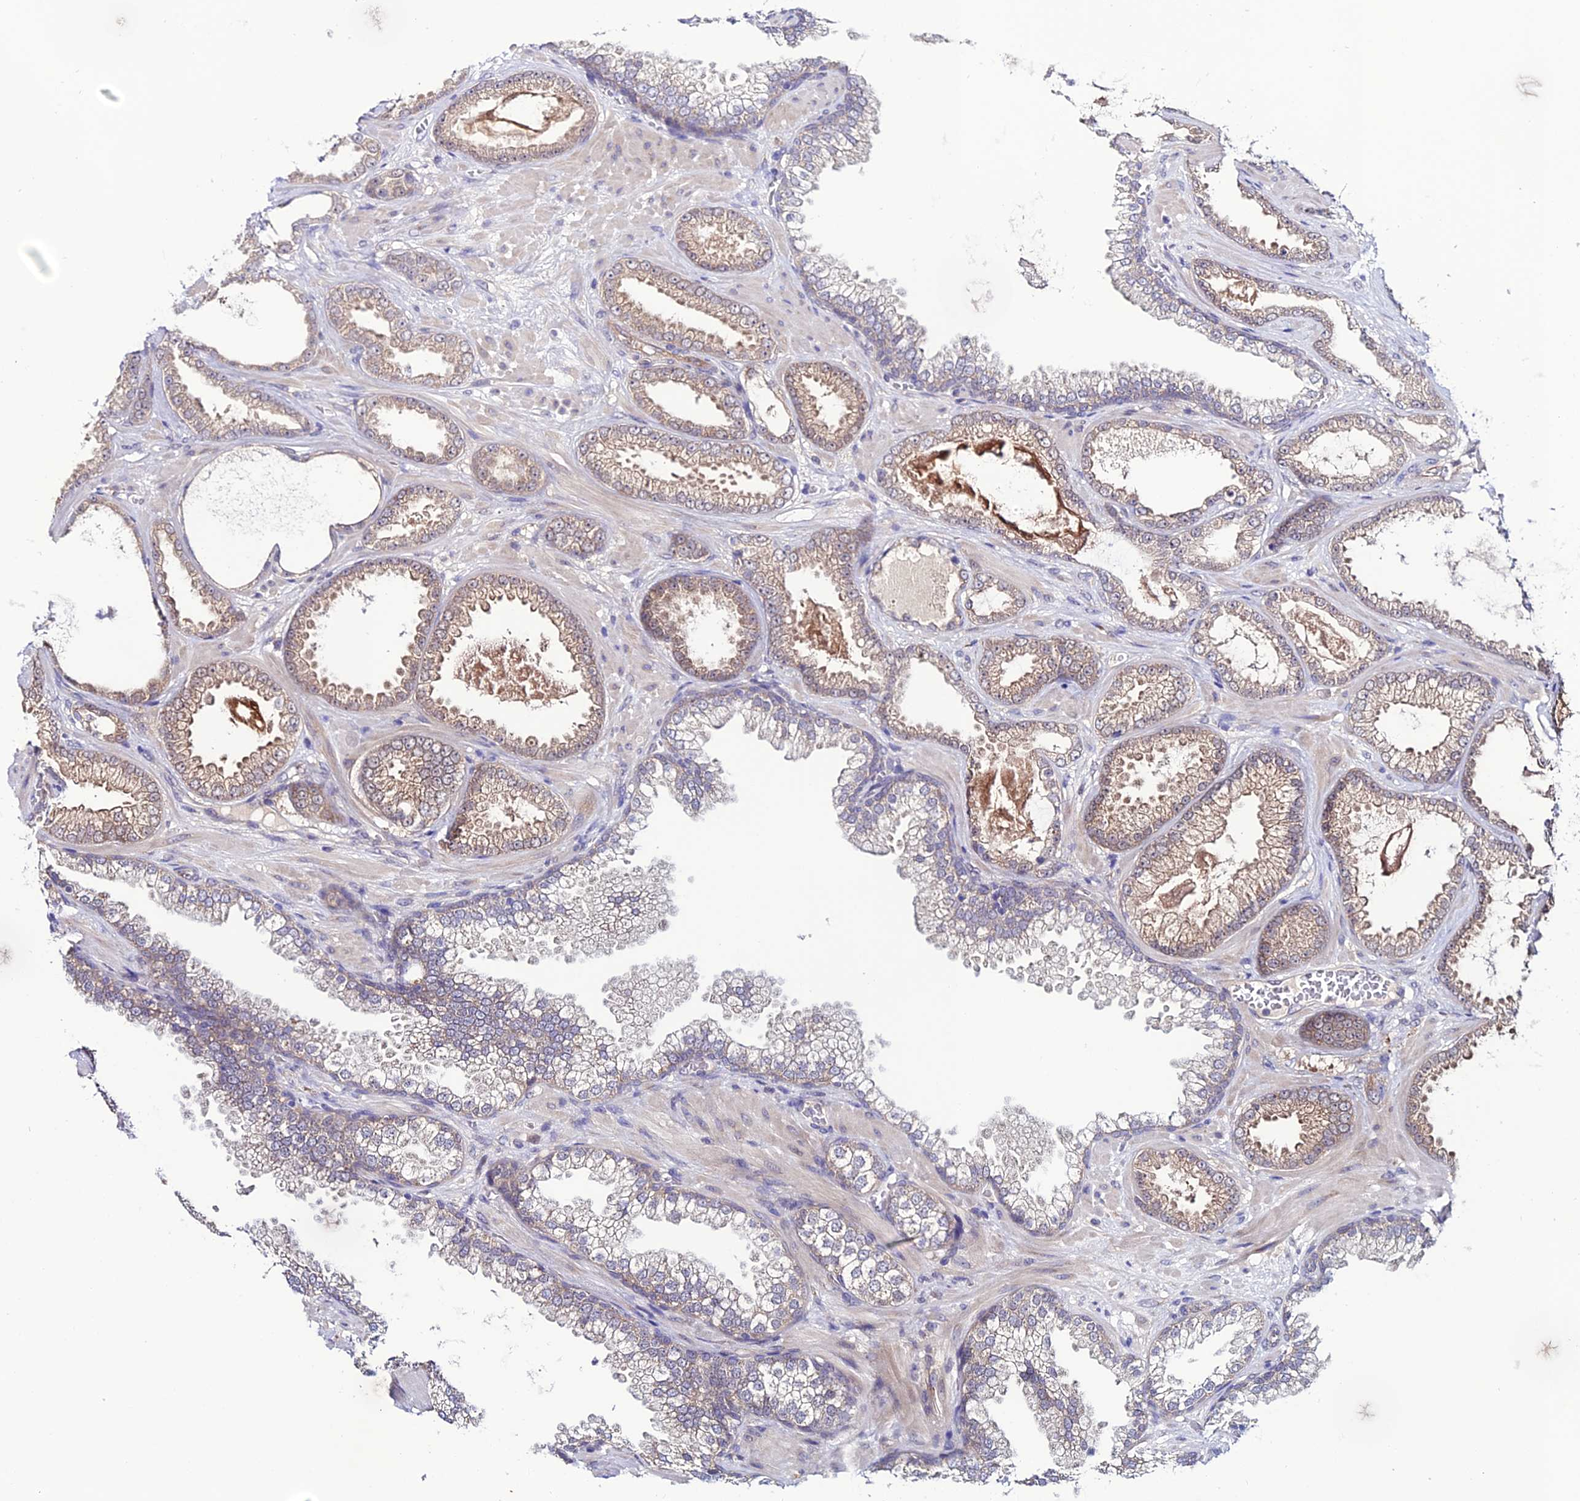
{"staining": {"intensity": "weak", "quantity": "25%-75%", "location": "cytoplasmic/membranous"}, "tissue": "prostate cancer", "cell_type": "Tumor cells", "image_type": "cancer", "snomed": [{"axis": "morphology", "description": "Adenocarcinoma, Low grade"}, {"axis": "topography", "description": "Prostate"}], "caption": "Immunohistochemistry (DAB (3,3'-diaminobenzidine)) staining of human prostate cancer (adenocarcinoma (low-grade)) demonstrates weak cytoplasmic/membranous protein staining in approximately 25%-75% of tumor cells. The staining was performed using DAB (3,3'-diaminobenzidine) to visualize the protein expression in brown, while the nuclei were stained in blue with hematoxylin (Magnification: 20x).", "gene": "FZD8", "patient": {"sex": "male", "age": 57}}